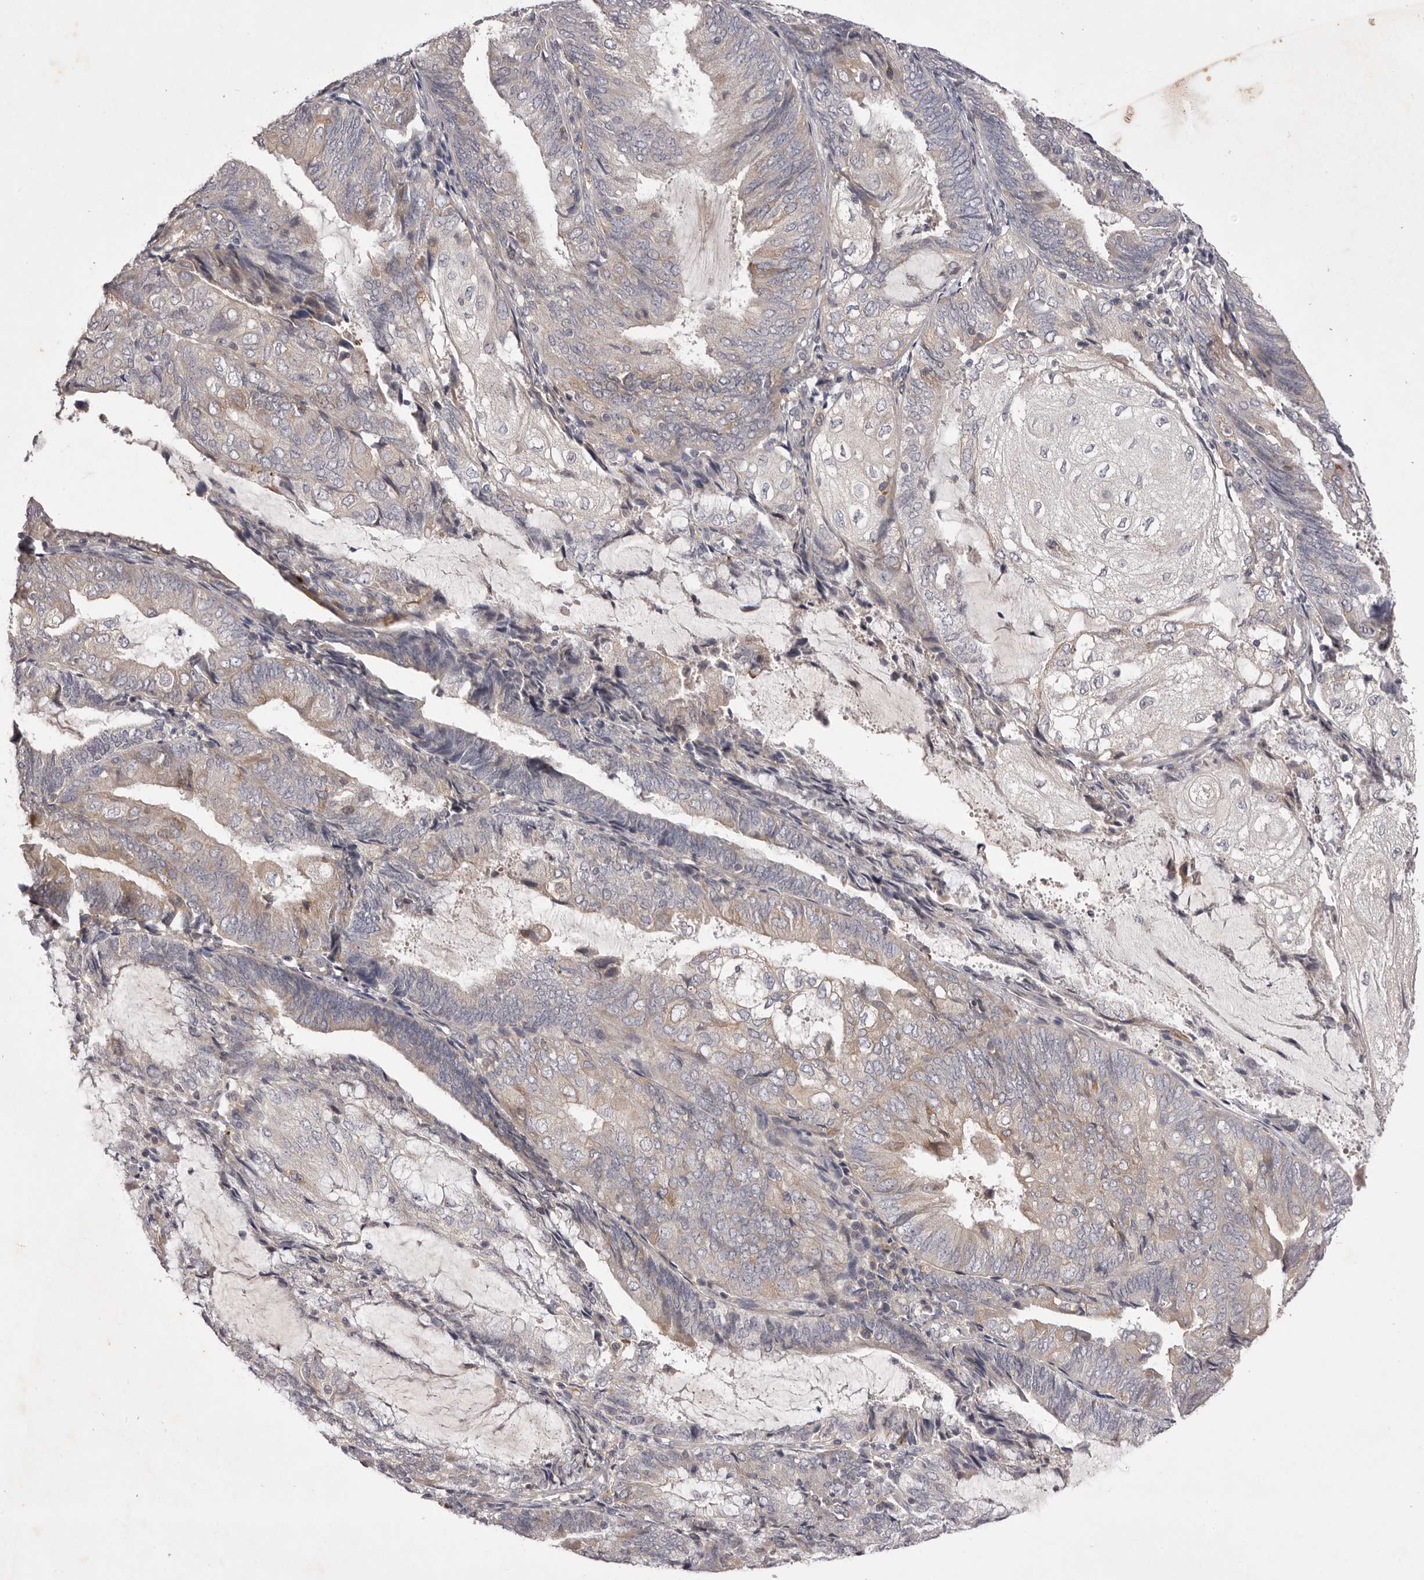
{"staining": {"intensity": "negative", "quantity": "none", "location": "none"}, "tissue": "endometrial cancer", "cell_type": "Tumor cells", "image_type": "cancer", "snomed": [{"axis": "morphology", "description": "Adenocarcinoma, NOS"}, {"axis": "topography", "description": "Endometrium"}], "caption": "The immunohistochemistry image has no significant staining in tumor cells of endometrial cancer (adenocarcinoma) tissue.", "gene": "PNRC1", "patient": {"sex": "female", "age": 81}}